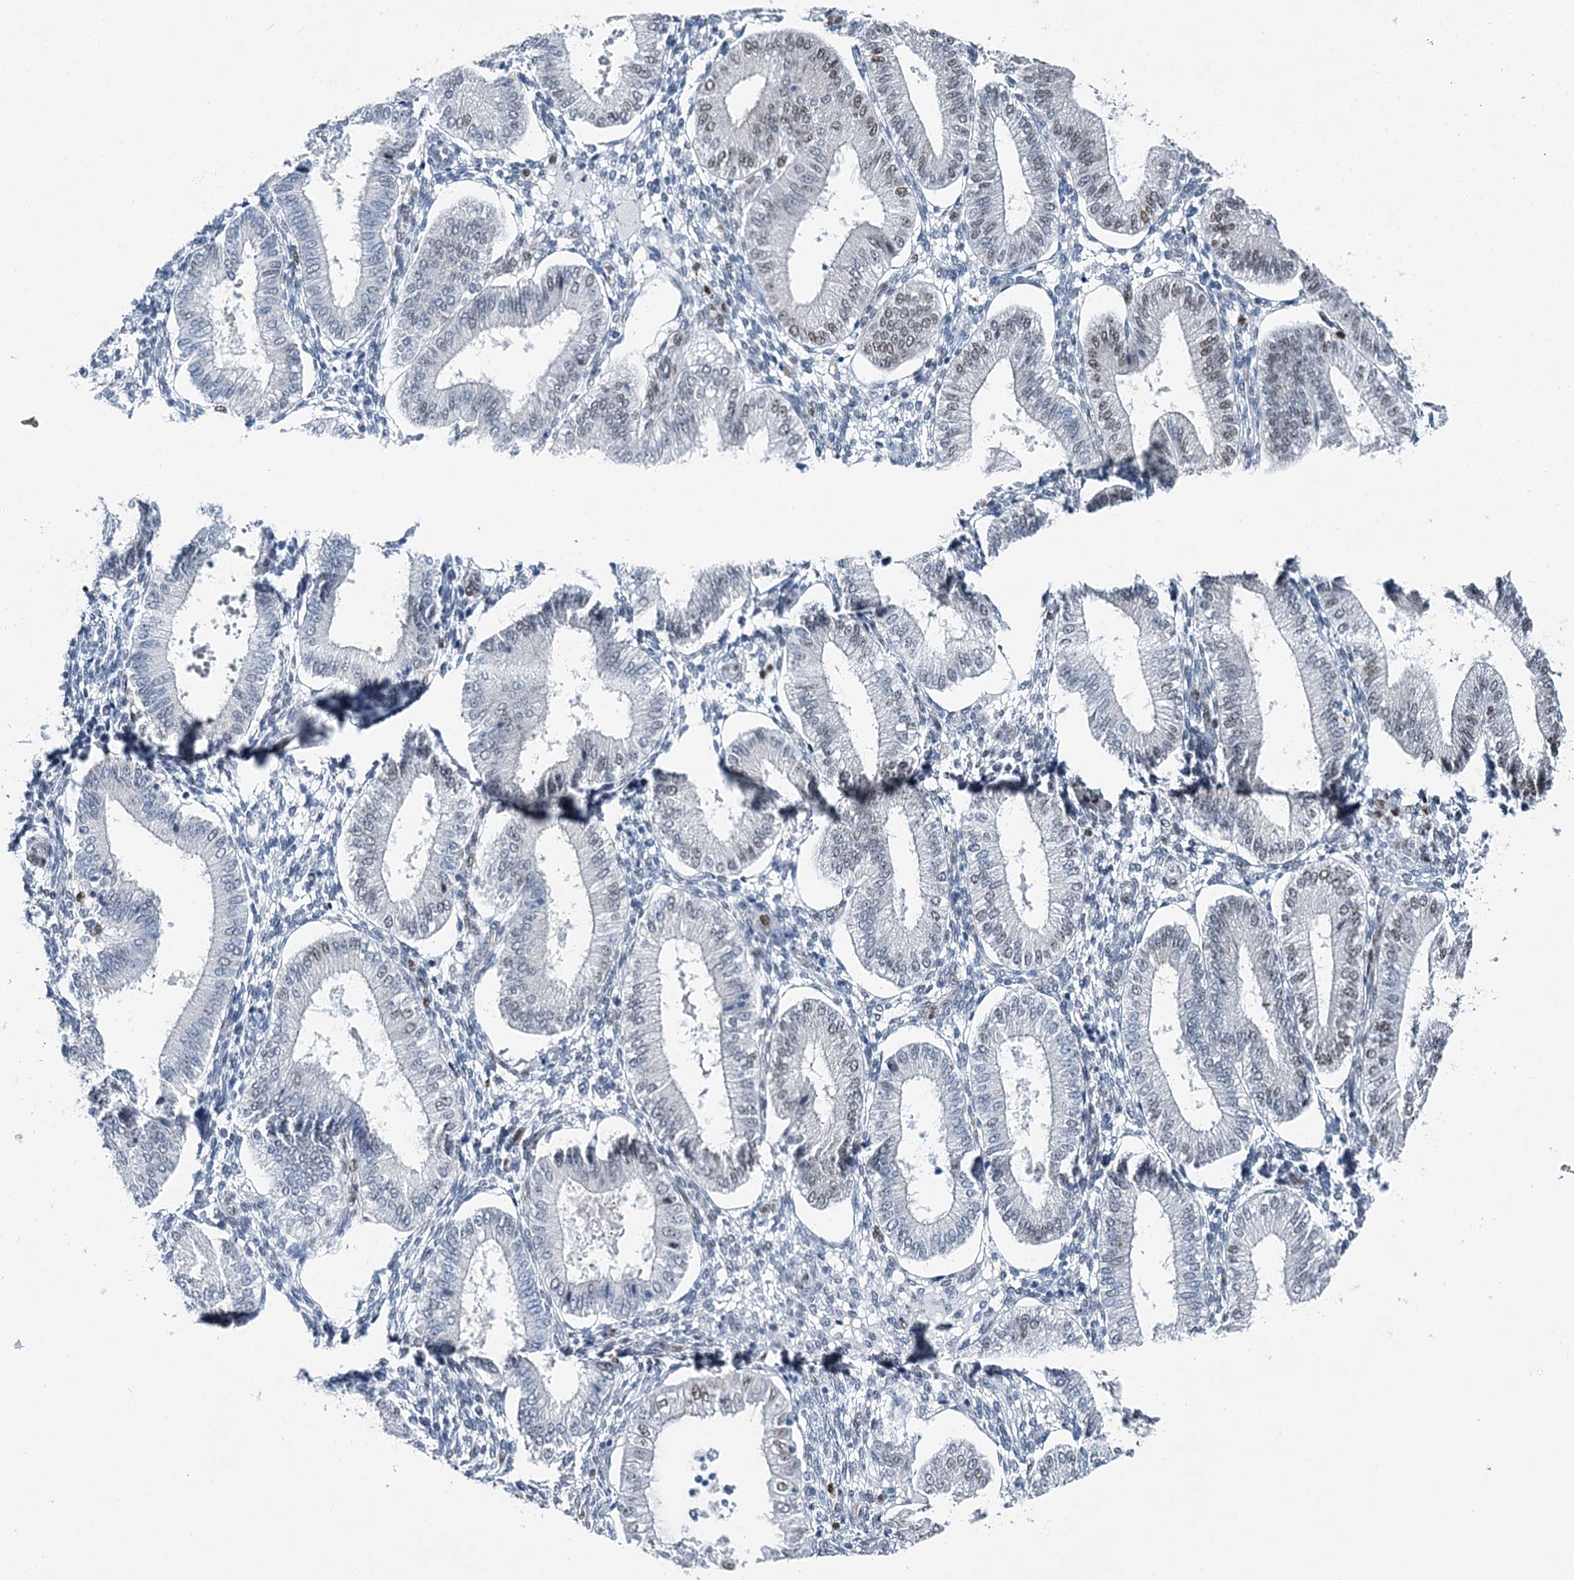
{"staining": {"intensity": "moderate", "quantity": "<25%", "location": "nuclear"}, "tissue": "endometrium", "cell_type": "Cells in endometrial stroma", "image_type": "normal", "snomed": [{"axis": "morphology", "description": "Normal tissue, NOS"}, {"axis": "topography", "description": "Endometrium"}], "caption": "IHC histopathology image of benign endometrium stained for a protein (brown), which demonstrates low levels of moderate nuclear positivity in about <25% of cells in endometrial stroma.", "gene": "HAT1", "patient": {"sex": "female", "age": 39}}